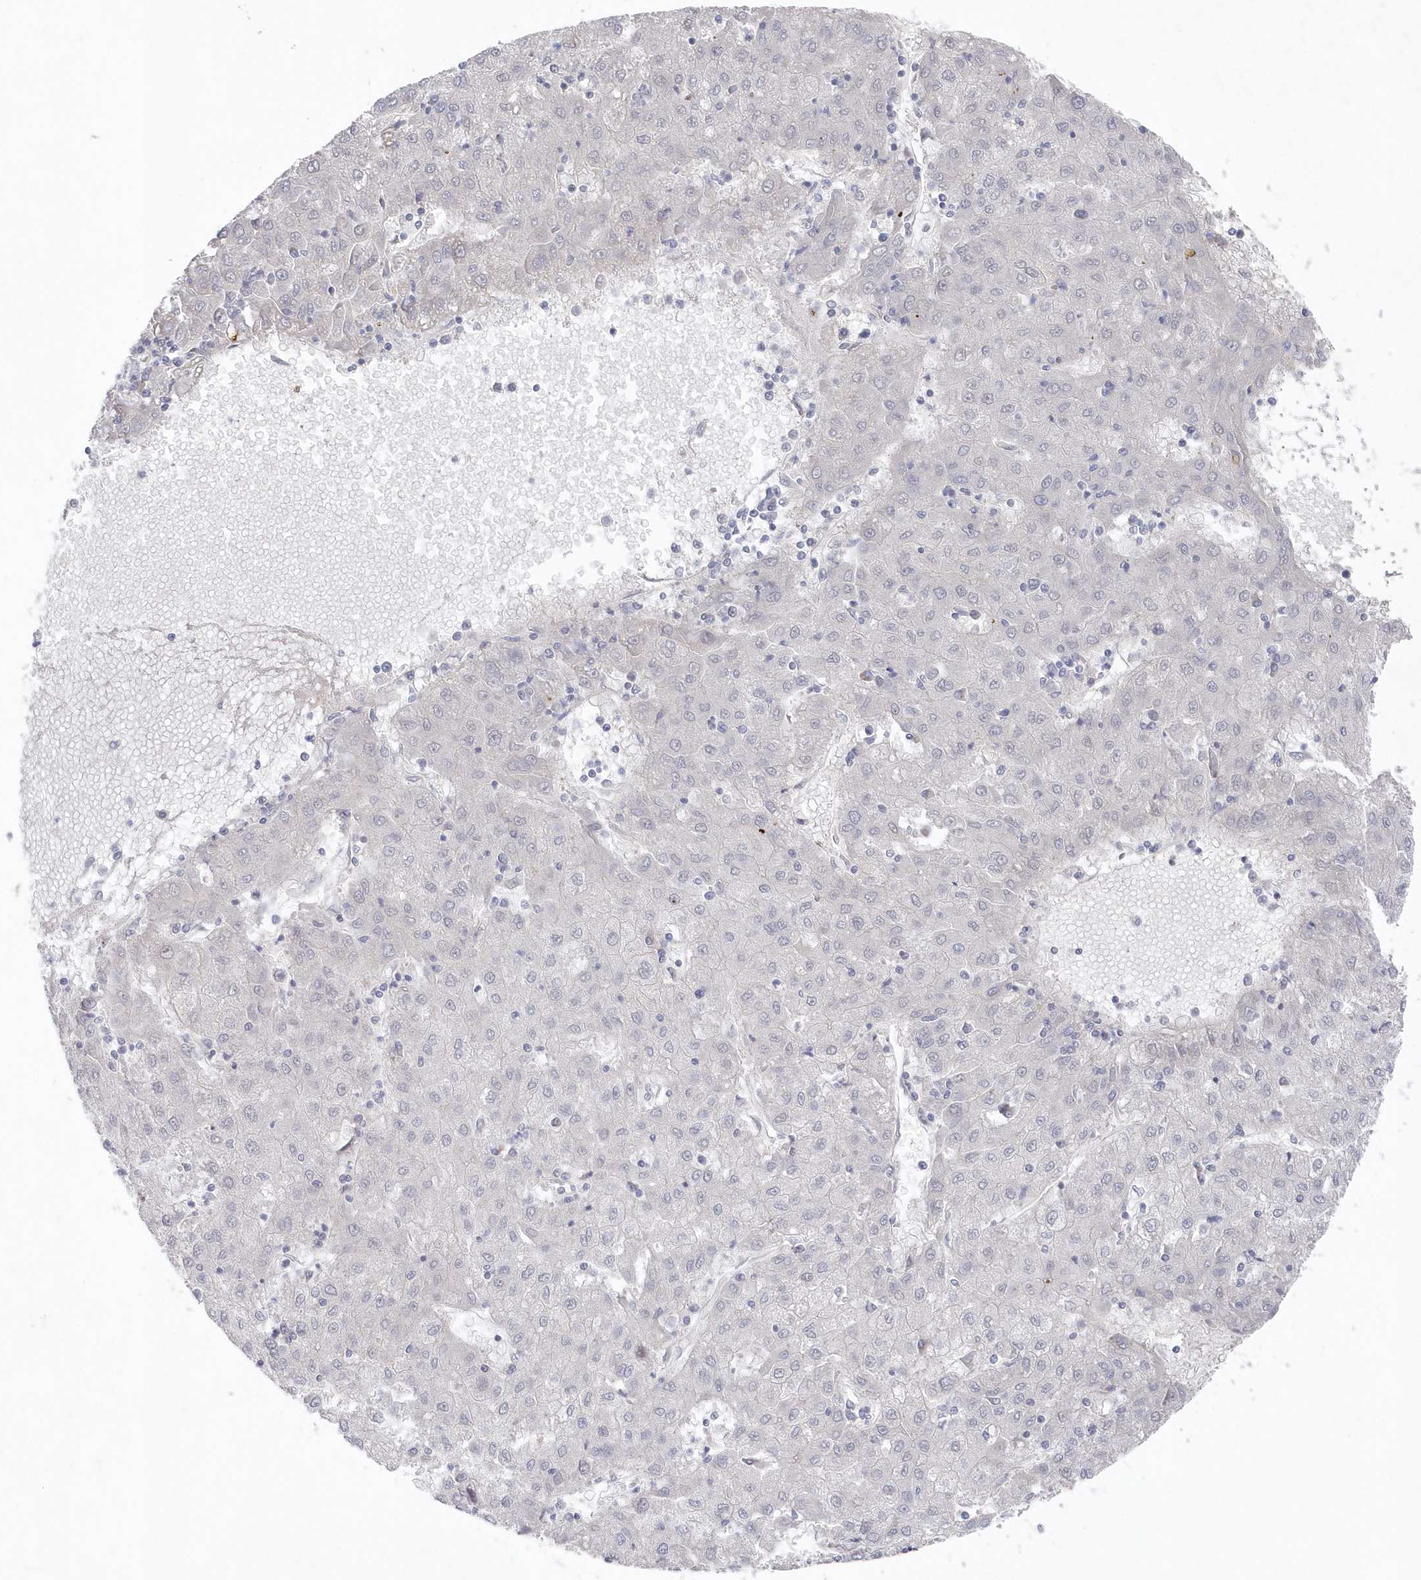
{"staining": {"intensity": "negative", "quantity": "none", "location": "none"}, "tissue": "liver cancer", "cell_type": "Tumor cells", "image_type": "cancer", "snomed": [{"axis": "morphology", "description": "Carcinoma, Hepatocellular, NOS"}, {"axis": "topography", "description": "Liver"}], "caption": "The immunohistochemistry image has no significant positivity in tumor cells of liver hepatocellular carcinoma tissue.", "gene": "KIAA1586", "patient": {"sex": "male", "age": 72}}